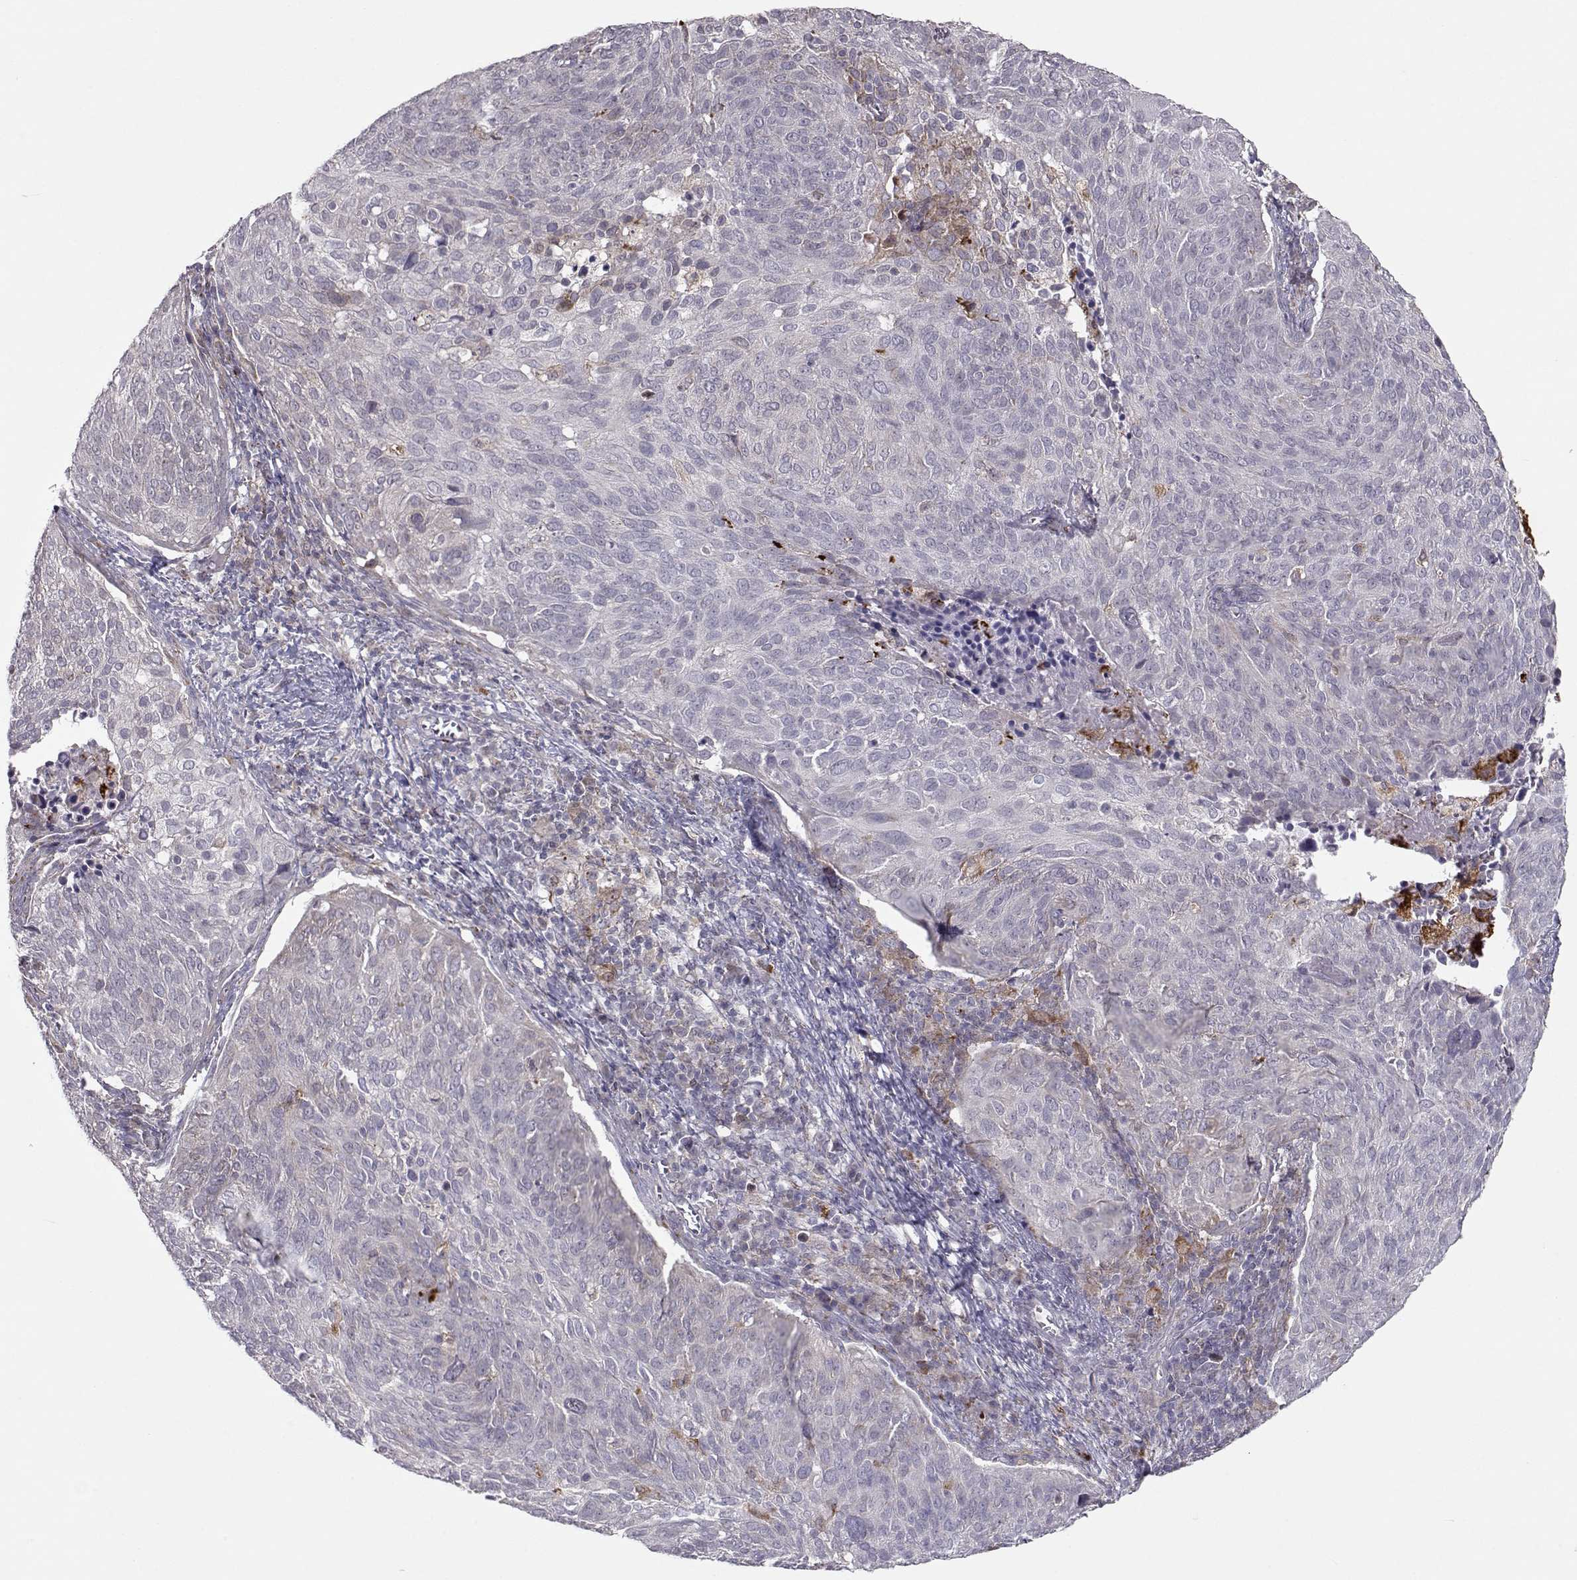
{"staining": {"intensity": "negative", "quantity": "none", "location": "none"}, "tissue": "cervical cancer", "cell_type": "Tumor cells", "image_type": "cancer", "snomed": [{"axis": "morphology", "description": "Squamous cell carcinoma, NOS"}, {"axis": "topography", "description": "Cervix"}], "caption": "Cervical cancer was stained to show a protein in brown. There is no significant positivity in tumor cells.", "gene": "NPVF", "patient": {"sex": "female", "age": 39}}